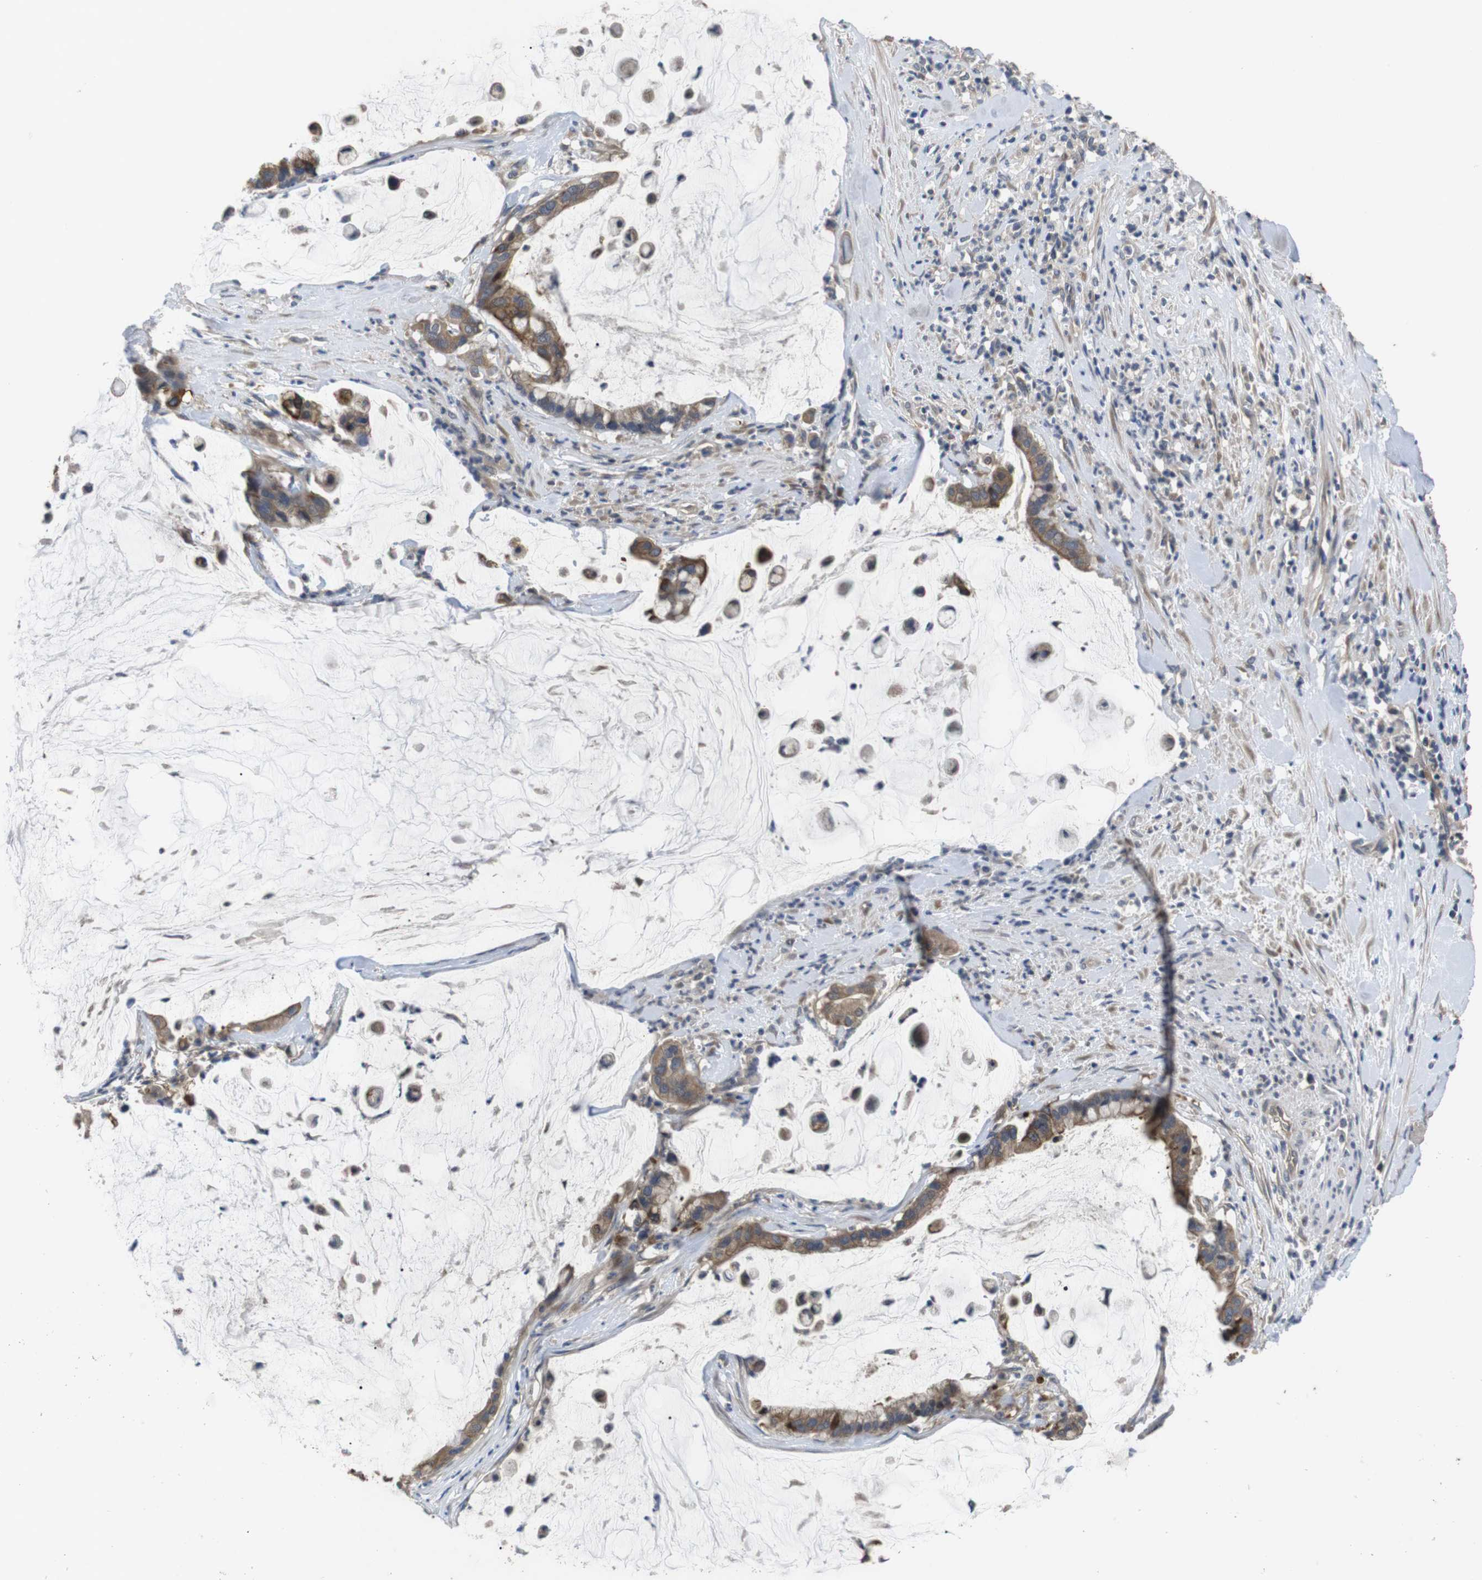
{"staining": {"intensity": "moderate", "quantity": ">75%", "location": "cytoplasmic/membranous"}, "tissue": "pancreatic cancer", "cell_type": "Tumor cells", "image_type": "cancer", "snomed": [{"axis": "morphology", "description": "Adenocarcinoma, NOS"}, {"axis": "topography", "description": "Pancreas"}], "caption": "This is a micrograph of immunohistochemistry staining of pancreatic adenocarcinoma, which shows moderate staining in the cytoplasmic/membranous of tumor cells.", "gene": "ADGRL3", "patient": {"sex": "male", "age": 41}}